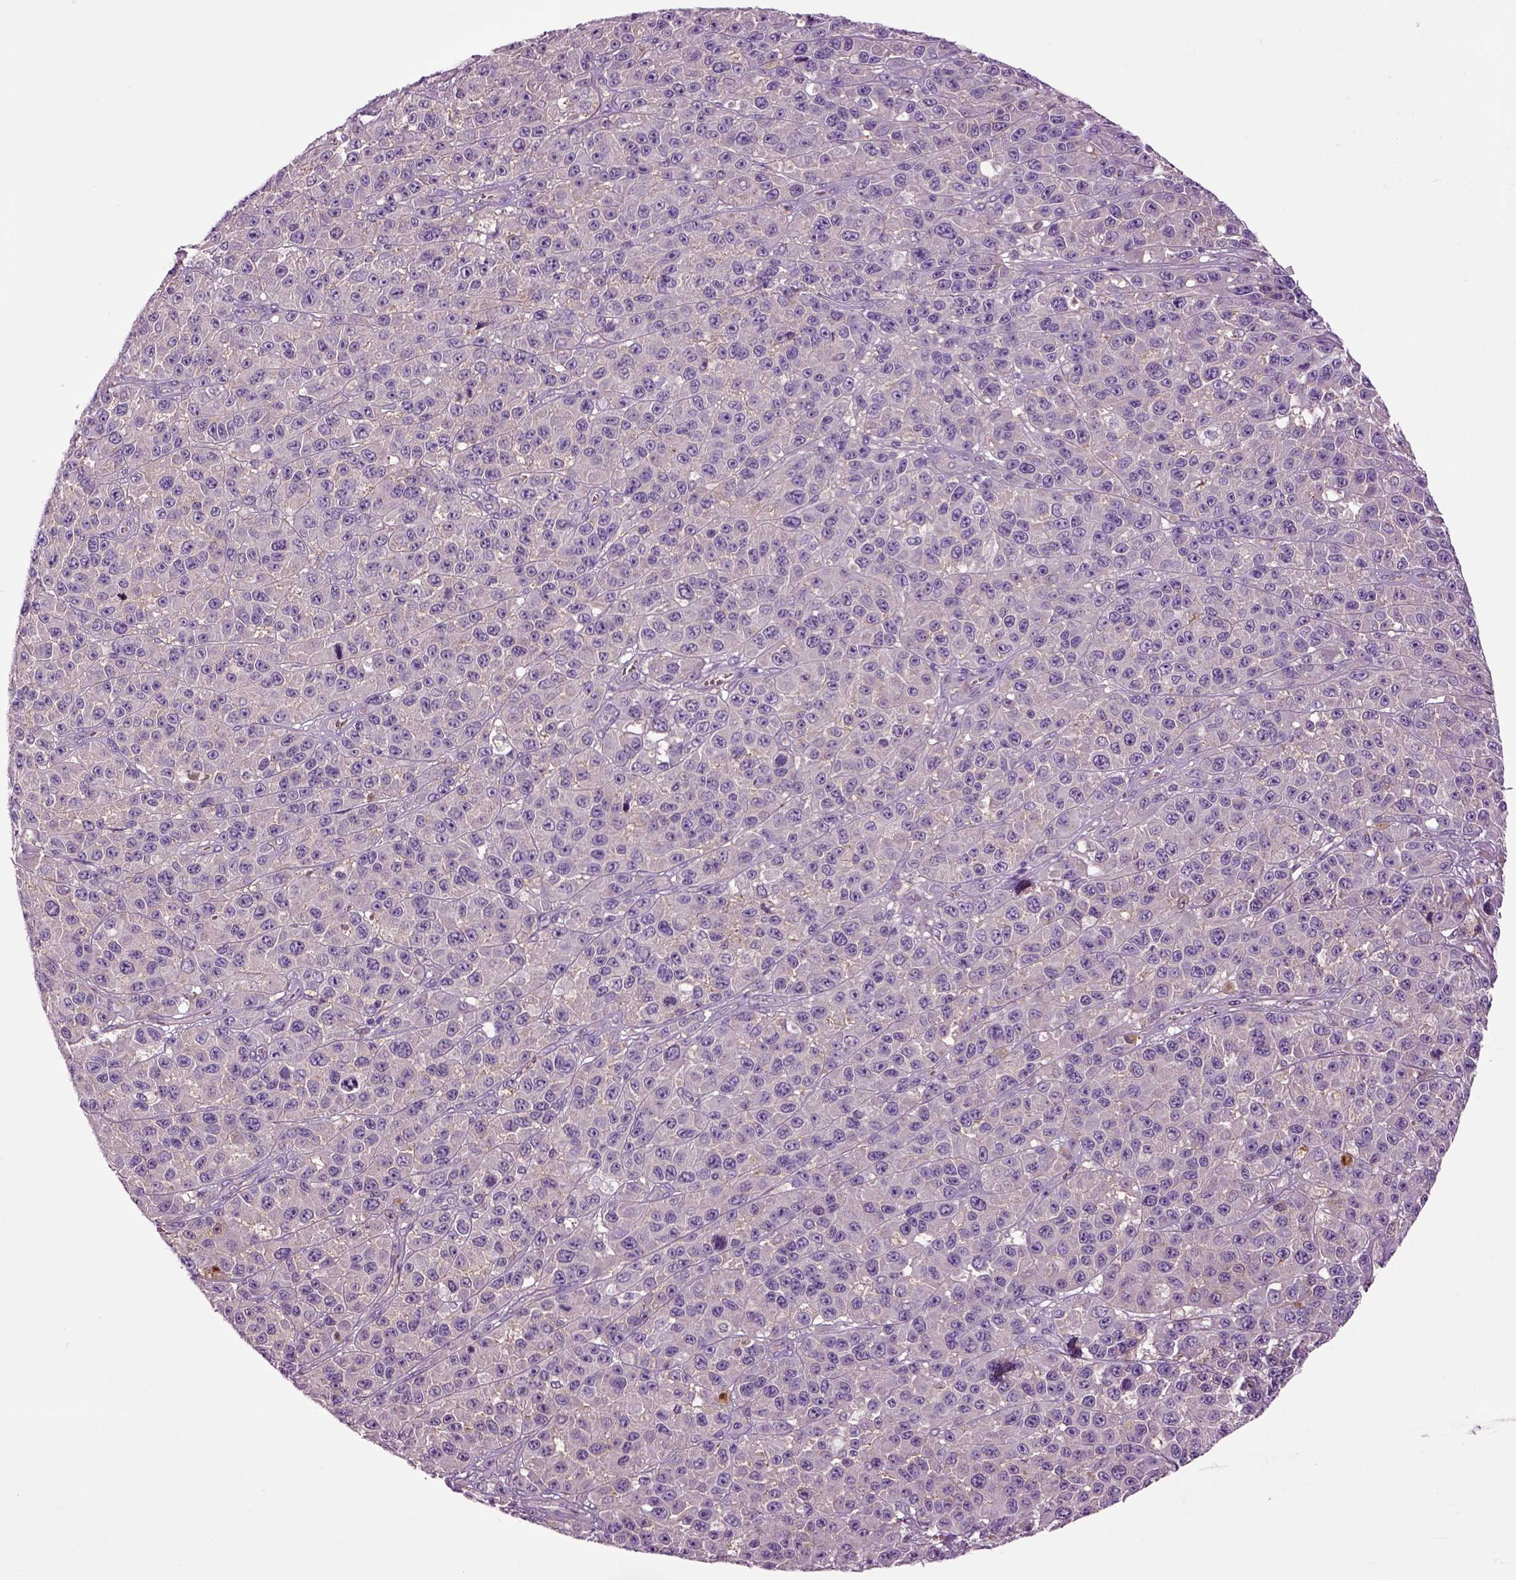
{"staining": {"intensity": "negative", "quantity": "none", "location": "none"}, "tissue": "melanoma", "cell_type": "Tumor cells", "image_type": "cancer", "snomed": [{"axis": "morphology", "description": "Malignant melanoma, NOS"}, {"axis": "topography", "description": "Skin"}], "caption": "DAB (3,3'-diaminobenzidine) immunohistochemical staining of melanoma displays no significant expression in tumor cells. The staining is performed using DAB (3,3'-diaminobenzidine) brown chromogen with nuclei counter-stained in using hematoxylin.", "gene": "SPON1", "patient": {"sex": "female", "age": 58}}